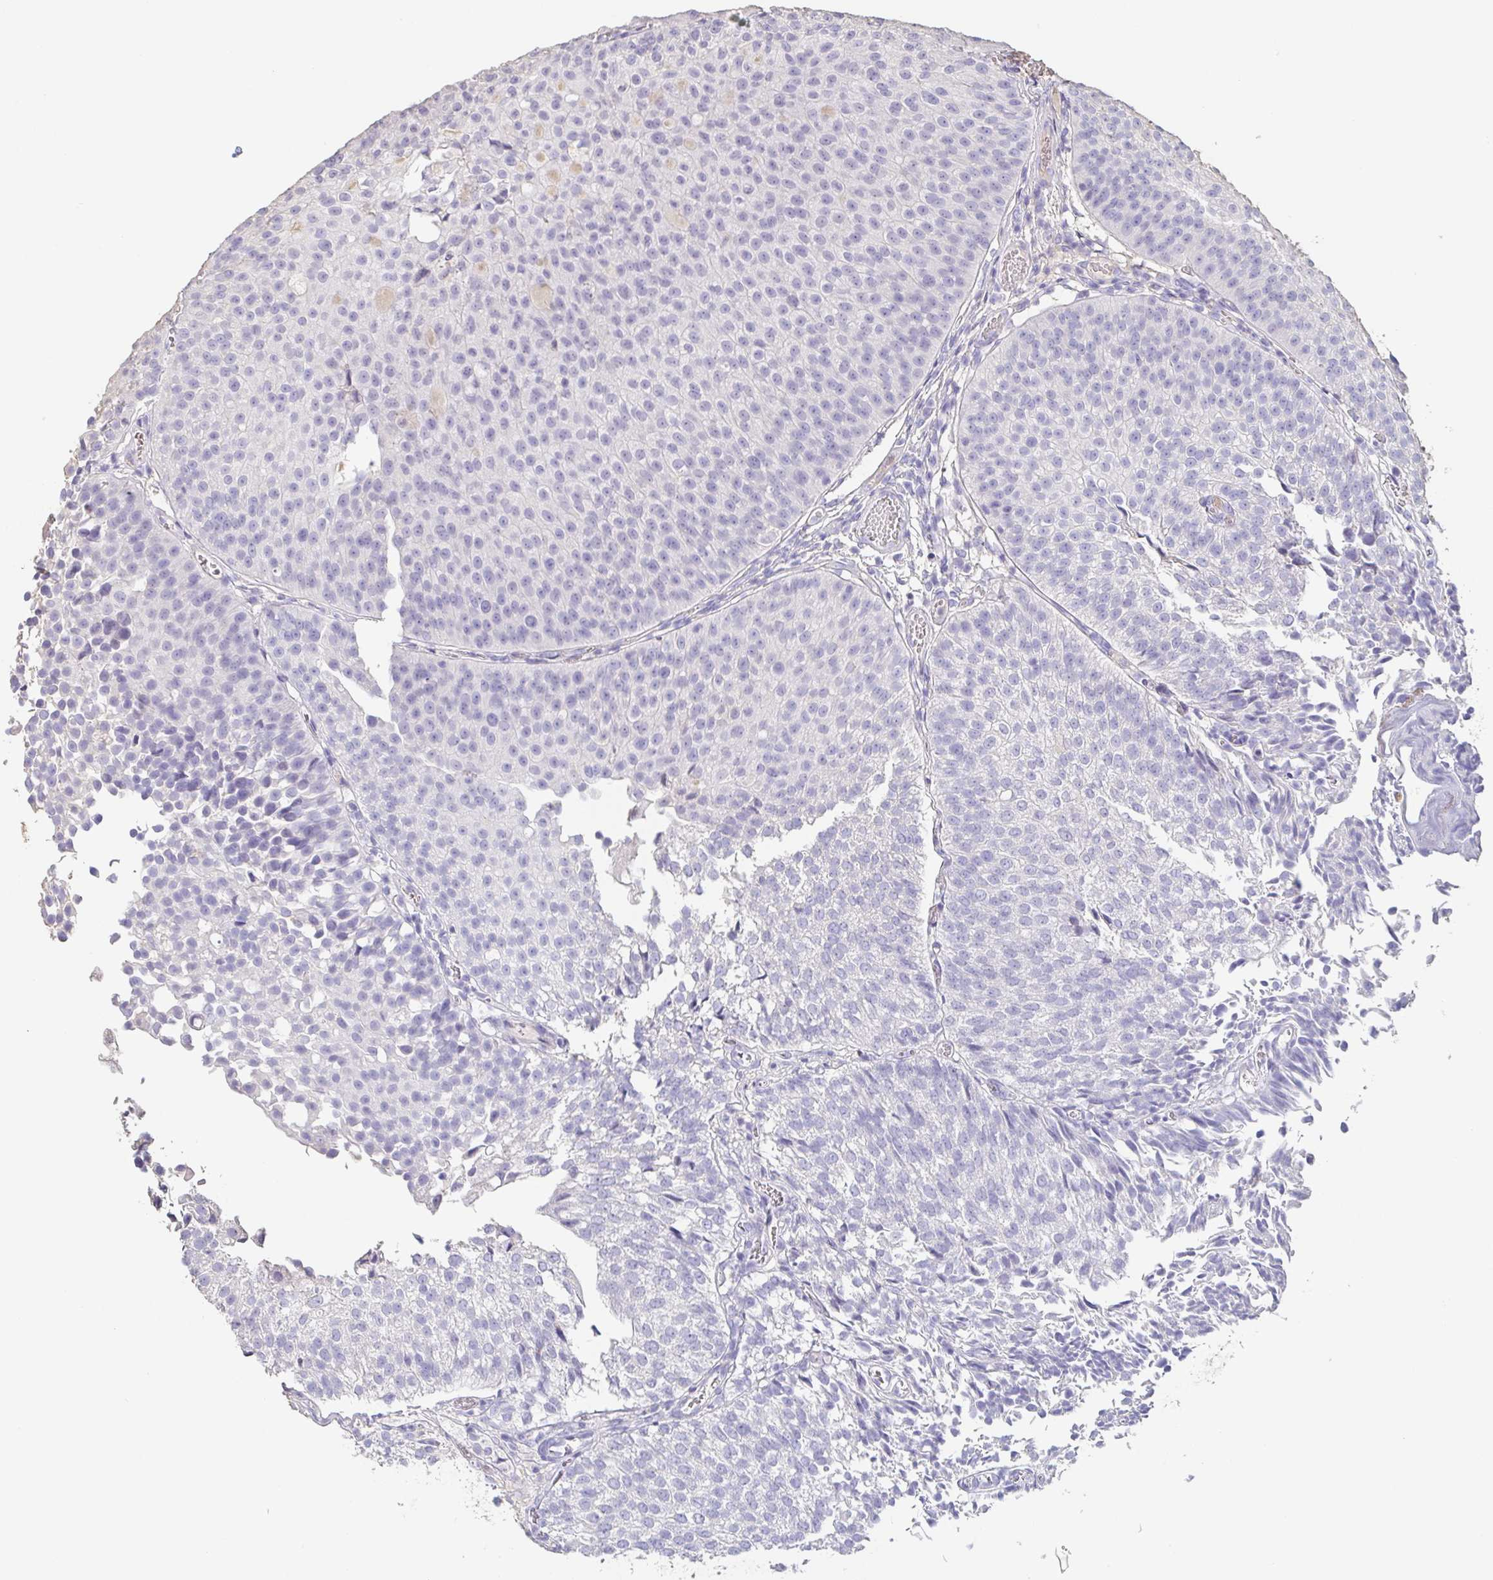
{"staining": {"intensity": "negative", "quantity": "none", "location": "none"}, "tissue": "urothelial cancer", "cell_type": "Tumor cells", "image_type": "cancer", "snomed": [{"axis": "morphology", "description": "Urothelial carcinoma, Low grade"}, {"axis": "topography", "description": "Urinary bladder"}], "caption": "A micrograph of urothelial cancer stained for a protein reveals no brown staining in tumor cells.", "gene": "BPIFA2", "patient": {"sex": "male", "age": 80}}